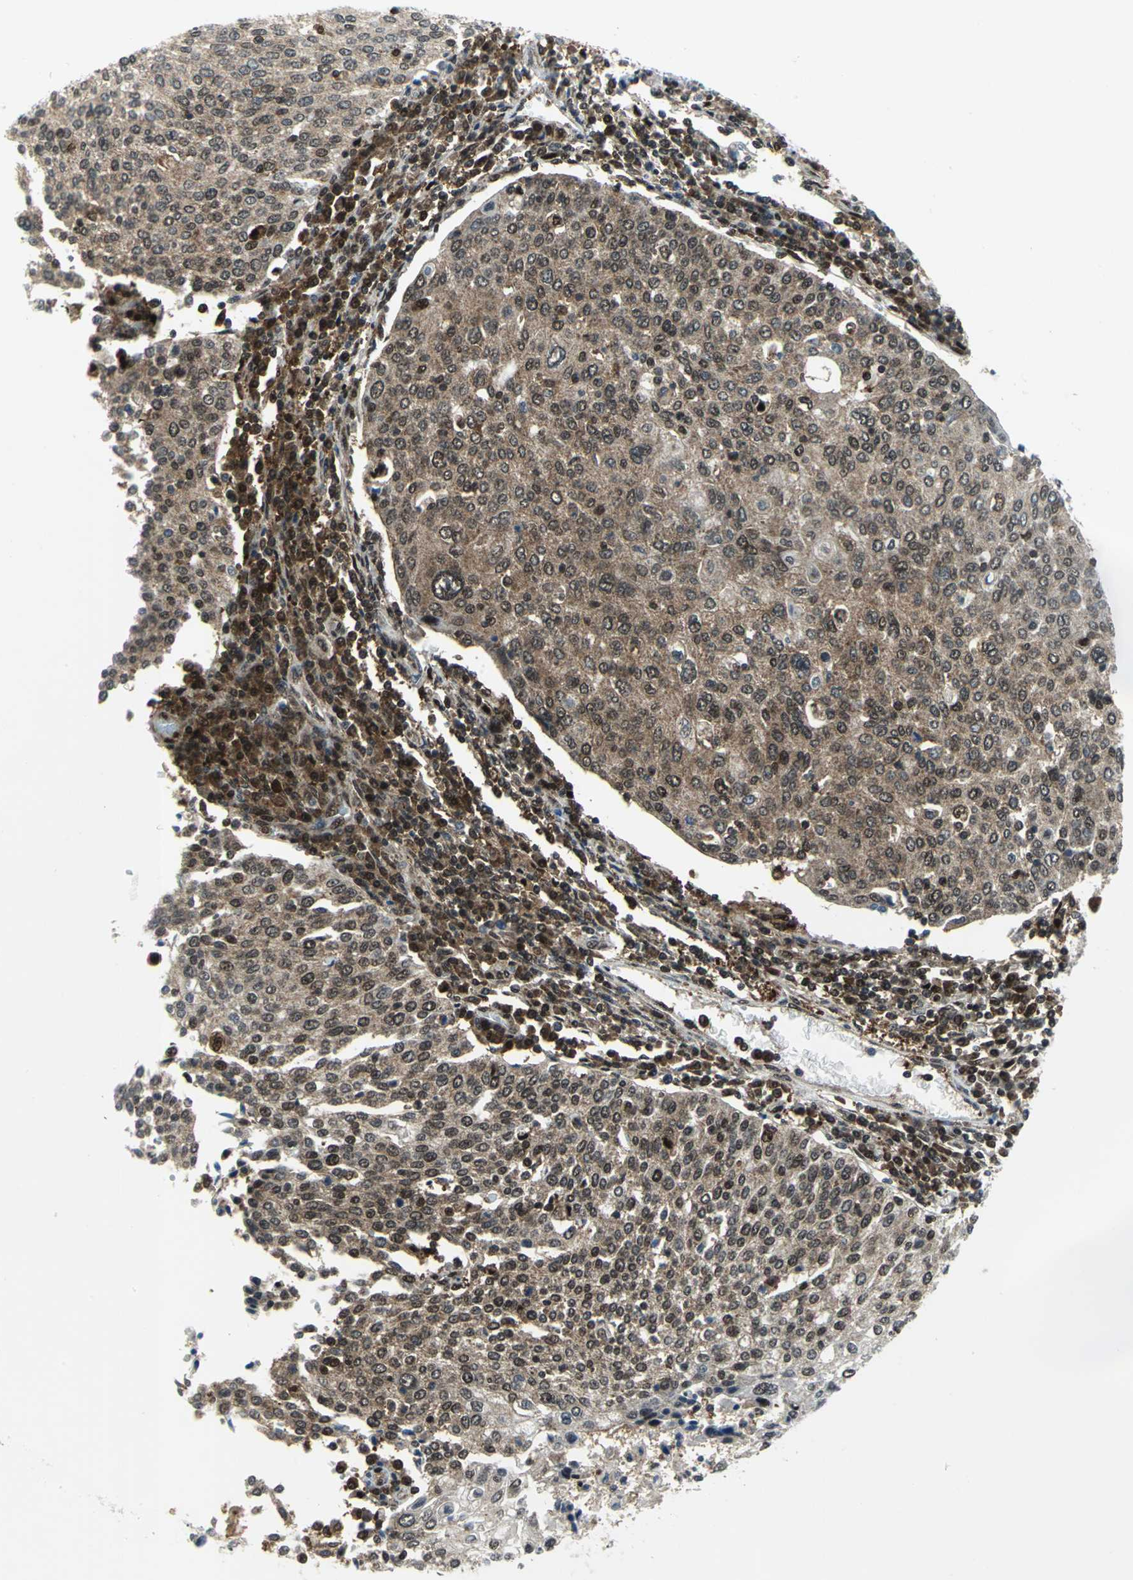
{"staining": {"intensity": "moderate", "quantity": "25%-75%", "location": "cytoplasmic/membranous,nuclear"}, "tissue": "cervical cancer", "cell_type": "Tumor cells", "image_type": "cancer", "snomed": [{"axis": "morphology", "description": "Squamous cell carcinoma, NOS"}, {"axis": "topography", "description": "Cervix"}], "caption": "Protein expression analysis of human cervical squamous cell carcinoma reveals moderate cytoplasmic/membranous and nuclear staining in about 25%-75% of tumor cells.", "gene": "PSMA4", "patient": {"sex": "female", "age": 40}}